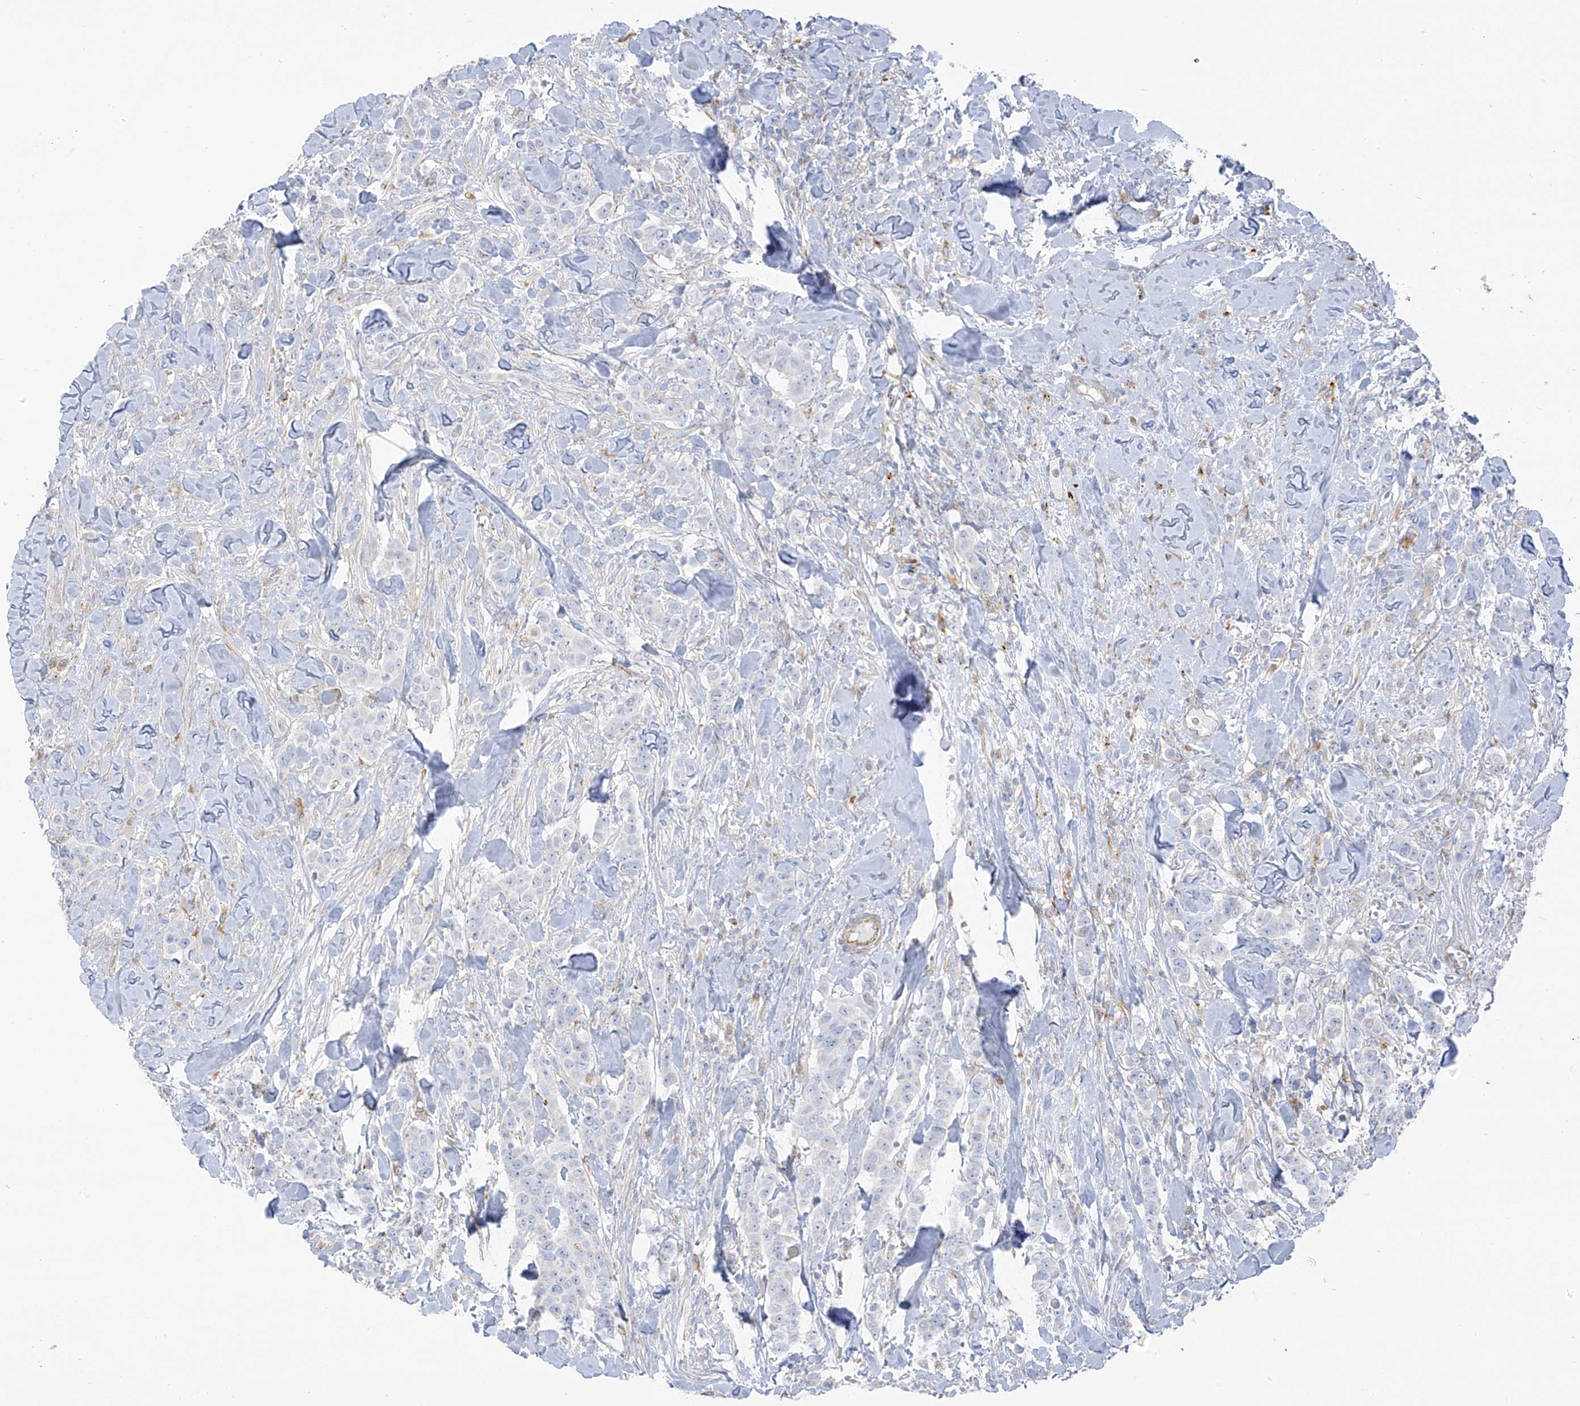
{"staining": {"intensity": "negative", "quantity": "none", "location": "none"}, "tissue": "breast cancer", "cell_type": "Tumor cells", "image_type": "cancer", "snomed": [{"axis": "morphology", "description": "Duct carcinoma"}, {"axis": "topography", "description": "Breast"}], "caption": "The histopathology image shows no staining of tumor cells in breast infiltrating ductal carcinoma.", "gene": "TAL2", "patient": {"sex": "female", "age": 40}}